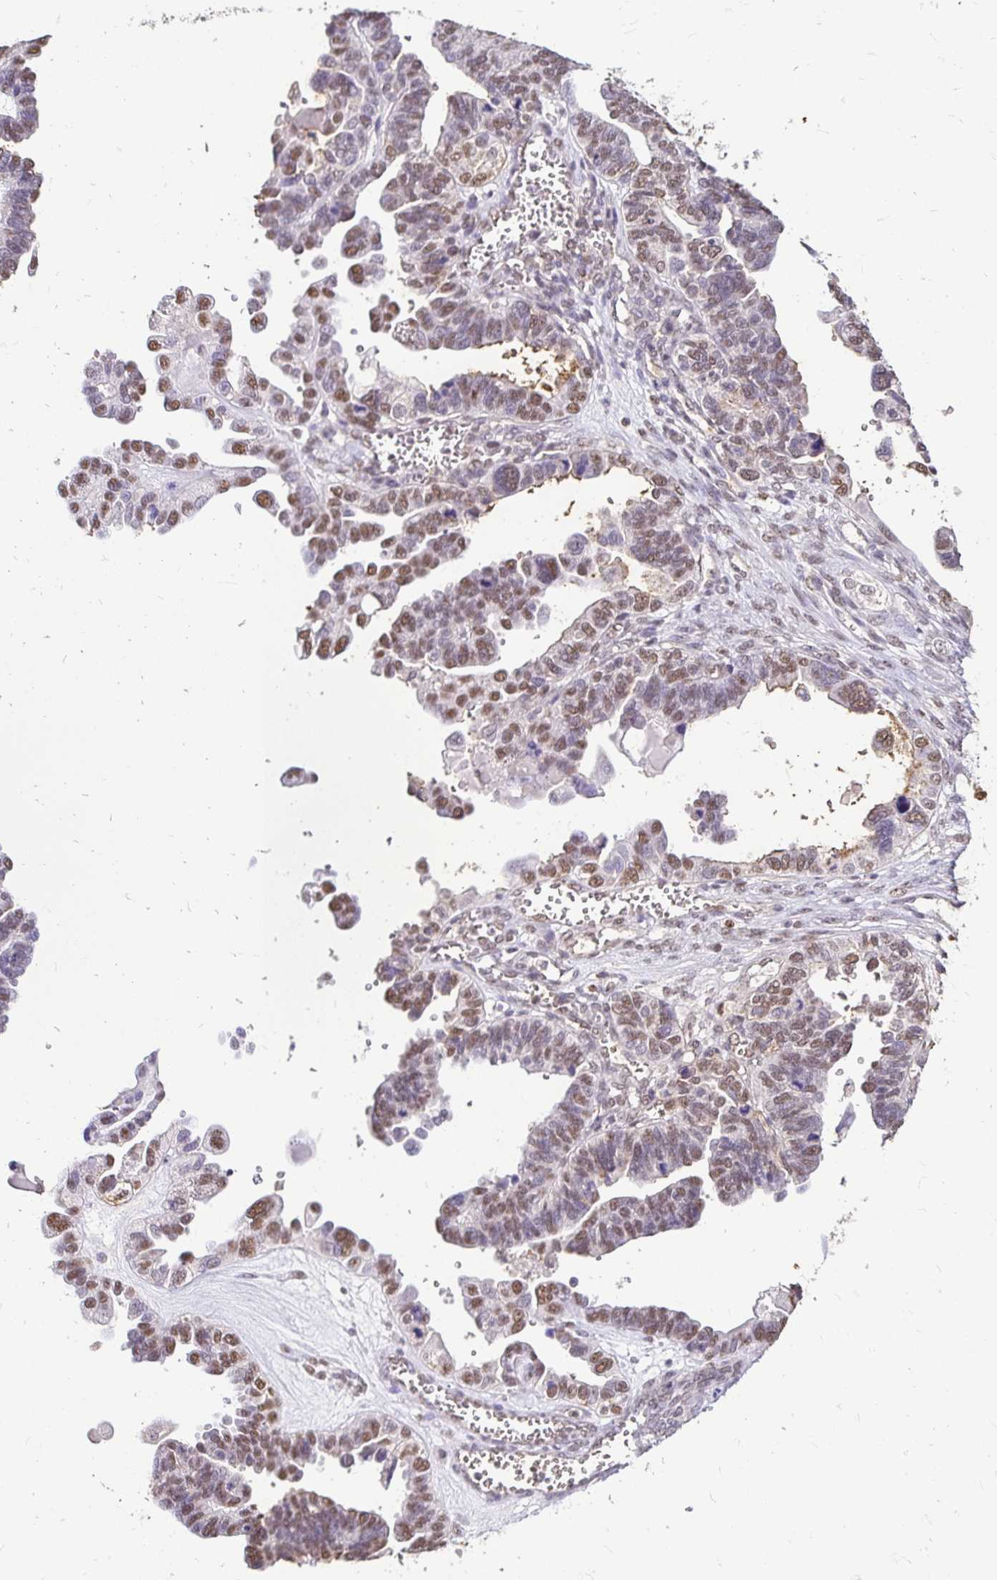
{"staining": {"intensity": "moderate", "quantity": "25%-75%", "location": "nuclear"}, "tissue": "ovarian cancer", "cell_type": "Tumor cells", "image_type": "cancer", "snomed": [{"axis": "morphology", "description": "Cystadenocarcinoma, serous, NOS"}, {"axis": "topography", "description": "Ovary"}], "caption": "Tumor cells demonstrate moderate nuclear positivity in about 25%-75% of cells in ovarian cancer. (DAB = brown stain, brightfield microscopy at high magnification).", "gene": "RIMS4", "patient": {"sex": "female", "age": 51}}